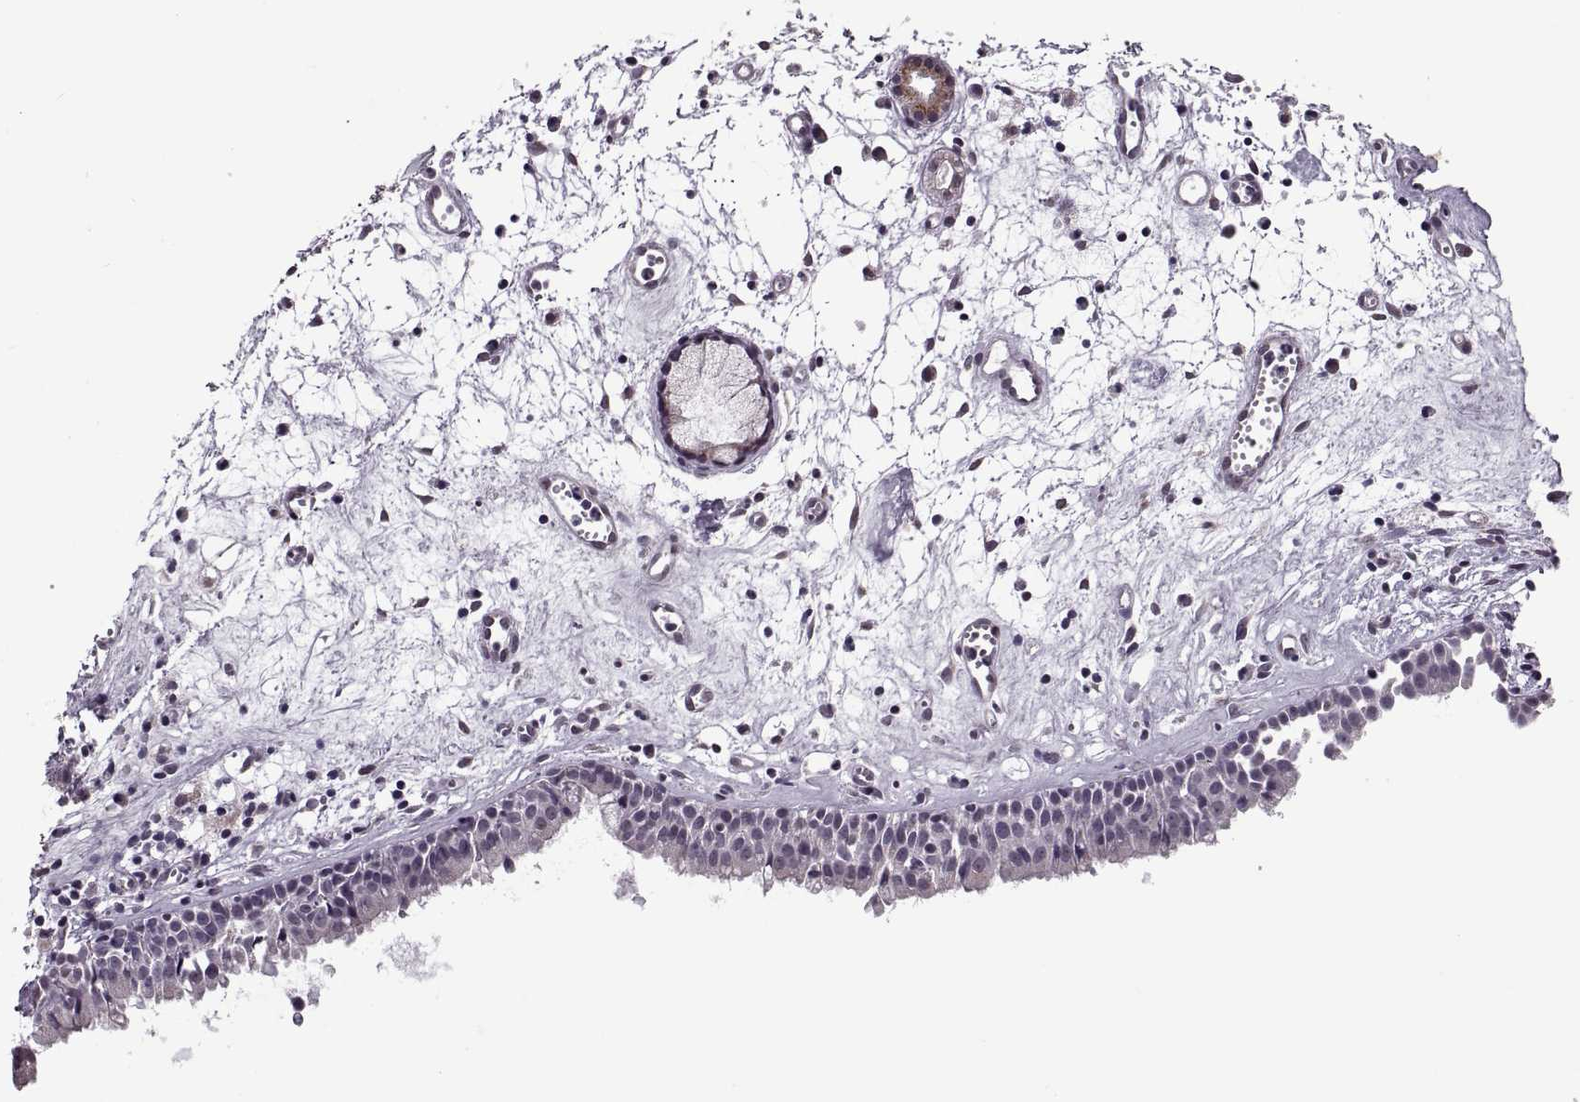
{"staining": {"intensity": "negative", "quantity": "none", "location": "none"}, "tissue": "nasopharynx", "cell_type": "Respiratory epithelial cells", "image_type": "normal", "snomed": [{"axis": "morphology", "description": "Normal tissue, NOS"}, {"axis": "topography", "description": "Nasopharynx"}], "caption": "Immunohistochemistry (IHC) of unremarkable human nasopharynx exhibits no expression in respiratory epithelial cells.", "gene": "PRSS37", "patient": {"sex": "male", "age": 61}}